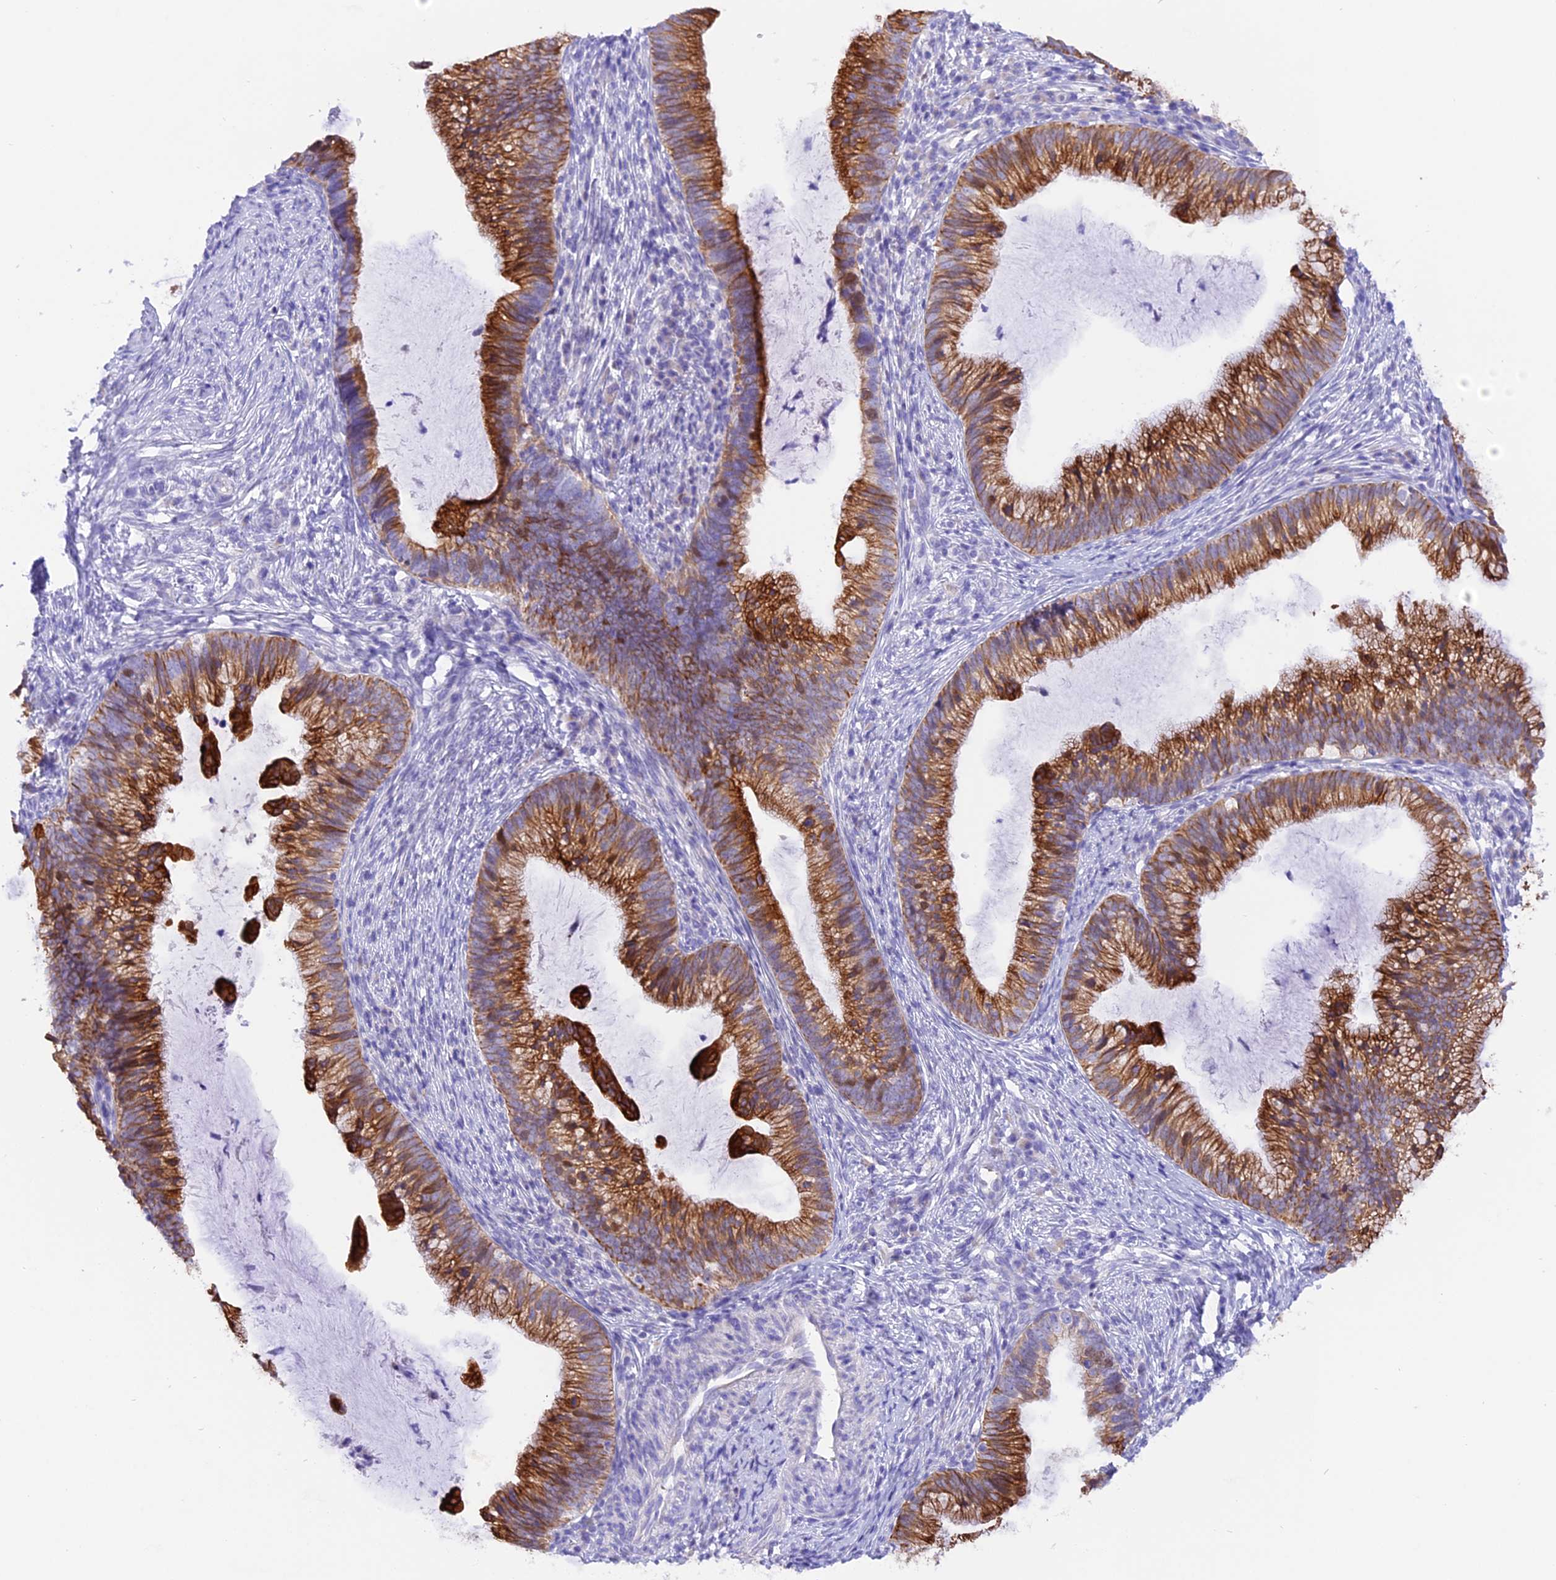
{"staining": {"intensity": "strong", "quantity": ">75%", "location": "cytoplasmic/membranous"}, "tissue": "cervical cancer", "cell_type": "Tumor cells", "image_type": "cancer", "snomed": [{"axis": "morphology", "description": "Adenocarcinoma, NOS"}, {"axis": "topography", "description": "Cervix"}], "caption": "Adenocarcinoma (cervical) was stained to show a protein in brown. There is high levels of strong cytoplasmic/membranous staining in about >75% of tumor cells.", "gene": "PKIA", "patient": {"sex": "female", "age": 36}}